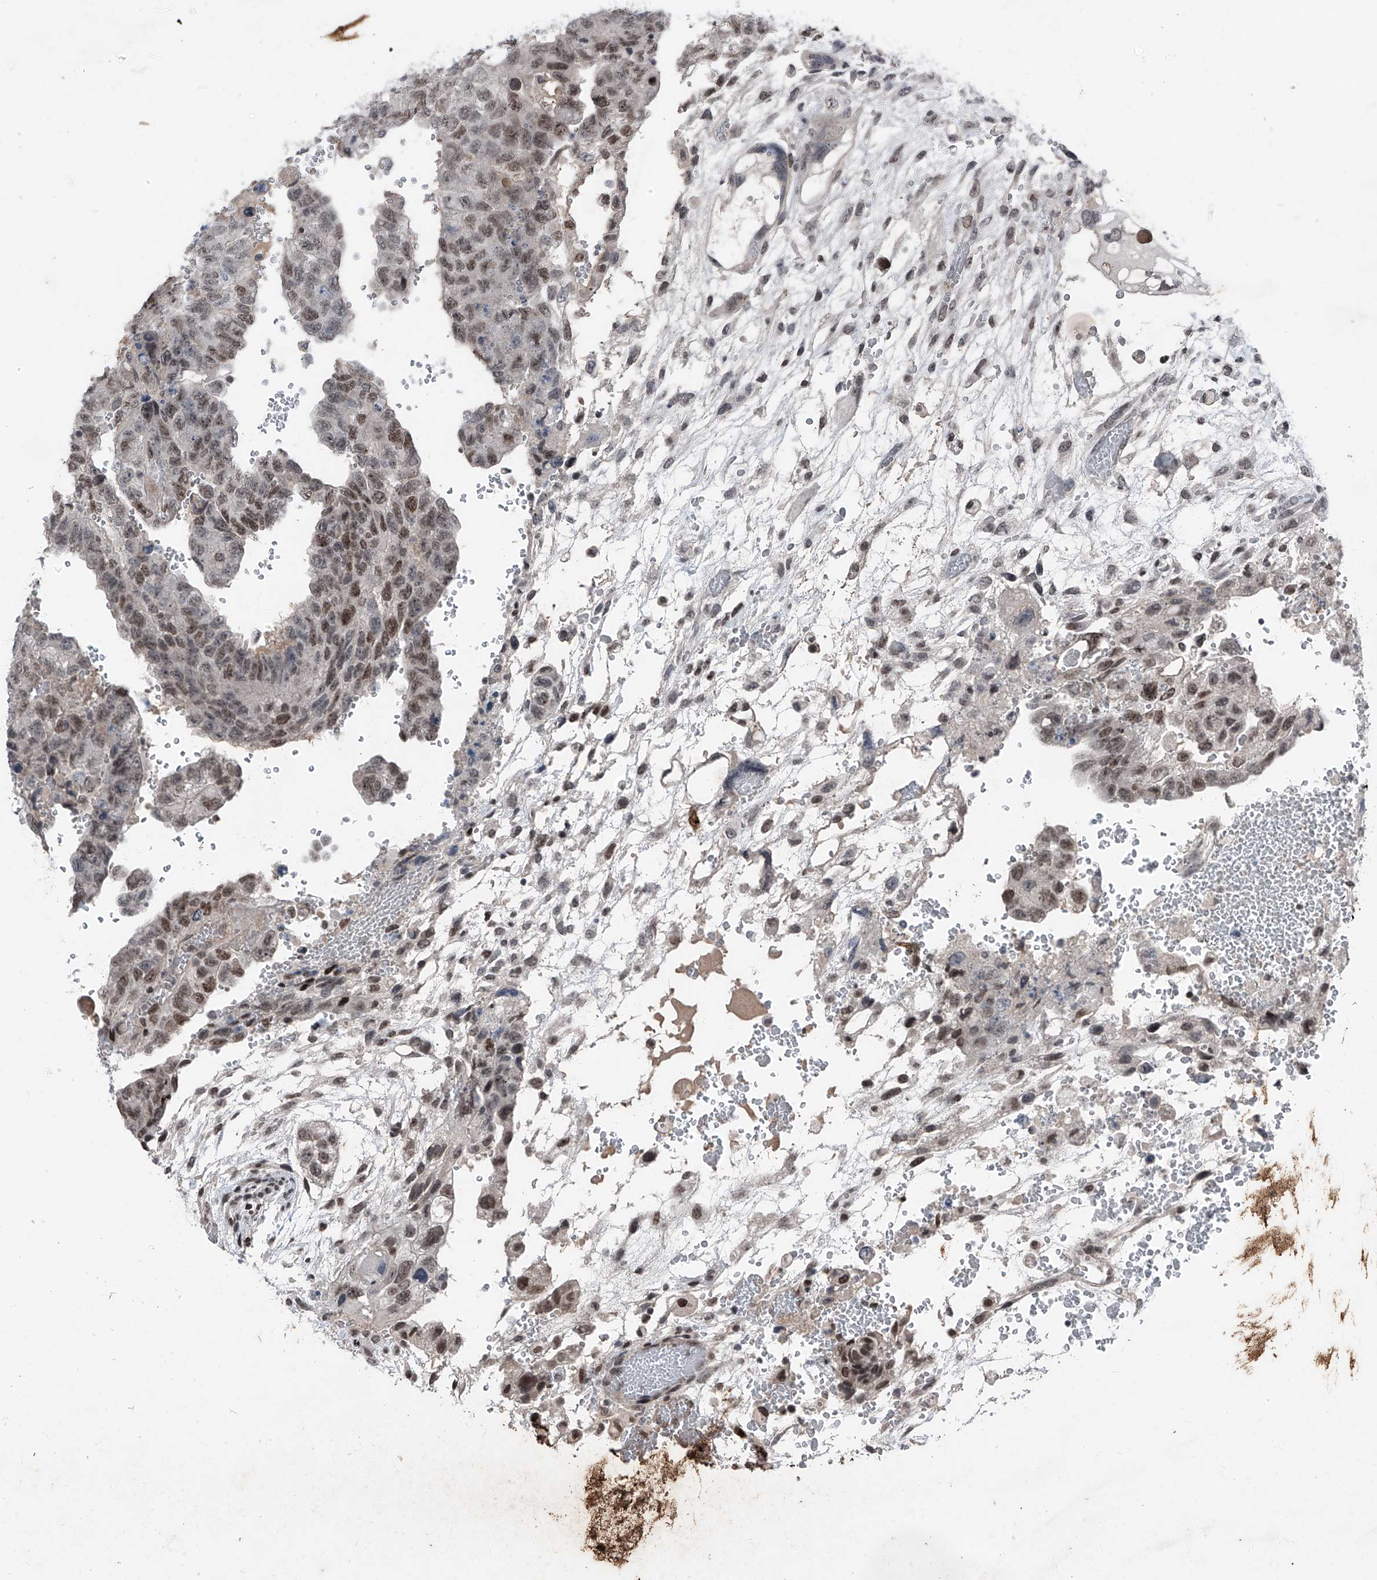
{"staining": {"intensity": "moderate", "quantity": "25%-75%", "location": "nuclear"}, "tissue": "testis cancer", "cell_type": "Tumor cells", "image_type": "cancer", "snomed": [{"axis": "morphology", "description": "Carcinoma, Embryonal, NOS"}, {"axis": "topography", "description": "Testis"}], "caption": "This is an image of IHC staining of testis cancer, which shows moderate positivity in the nuclear of tumor cells.", "gene": "BMI1", "patient": {"sex": "male", "age": 36}}